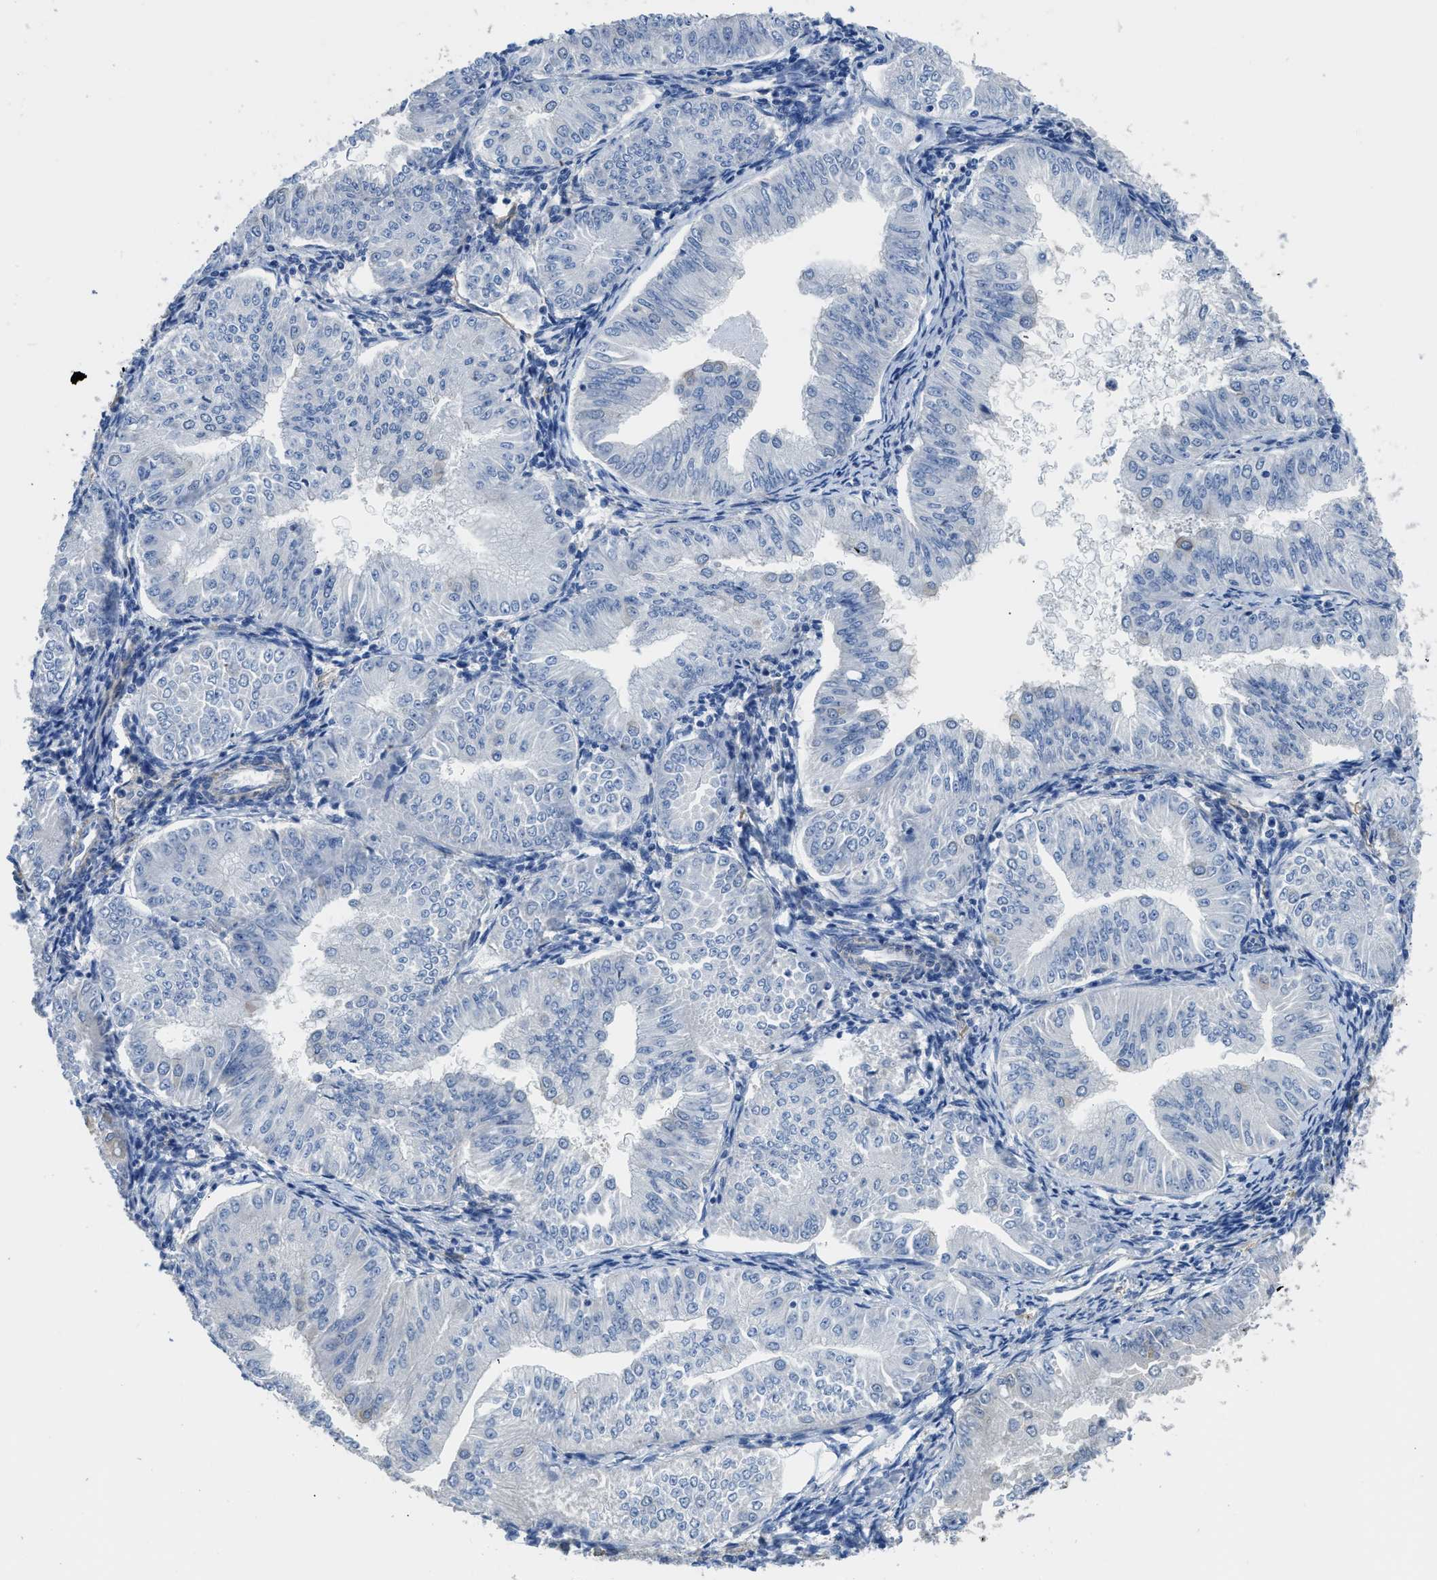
{"staining": {"intensity": "weak", "quantity": "<25%", "location": "cytoplasmic/membranous"}, "tissue": "endometrial cancer", "cell_type": "Tumor cells", "image_type": "cancer", "snomed": [{"axis": "morphology", "description": "Normal tissue, NOS"}, {"axis": "morphology", "description": "Adenocarcinoma, NOS"}, {"axis": "topography", "description": "Endometrium"}], "caption": "Immunohistochemical staining of endometrial adenocarcinoma reveals no significant staining in tumor cells.", "gene": "ZSWIM5", "patient": {"sex": "female", "age": 53}}